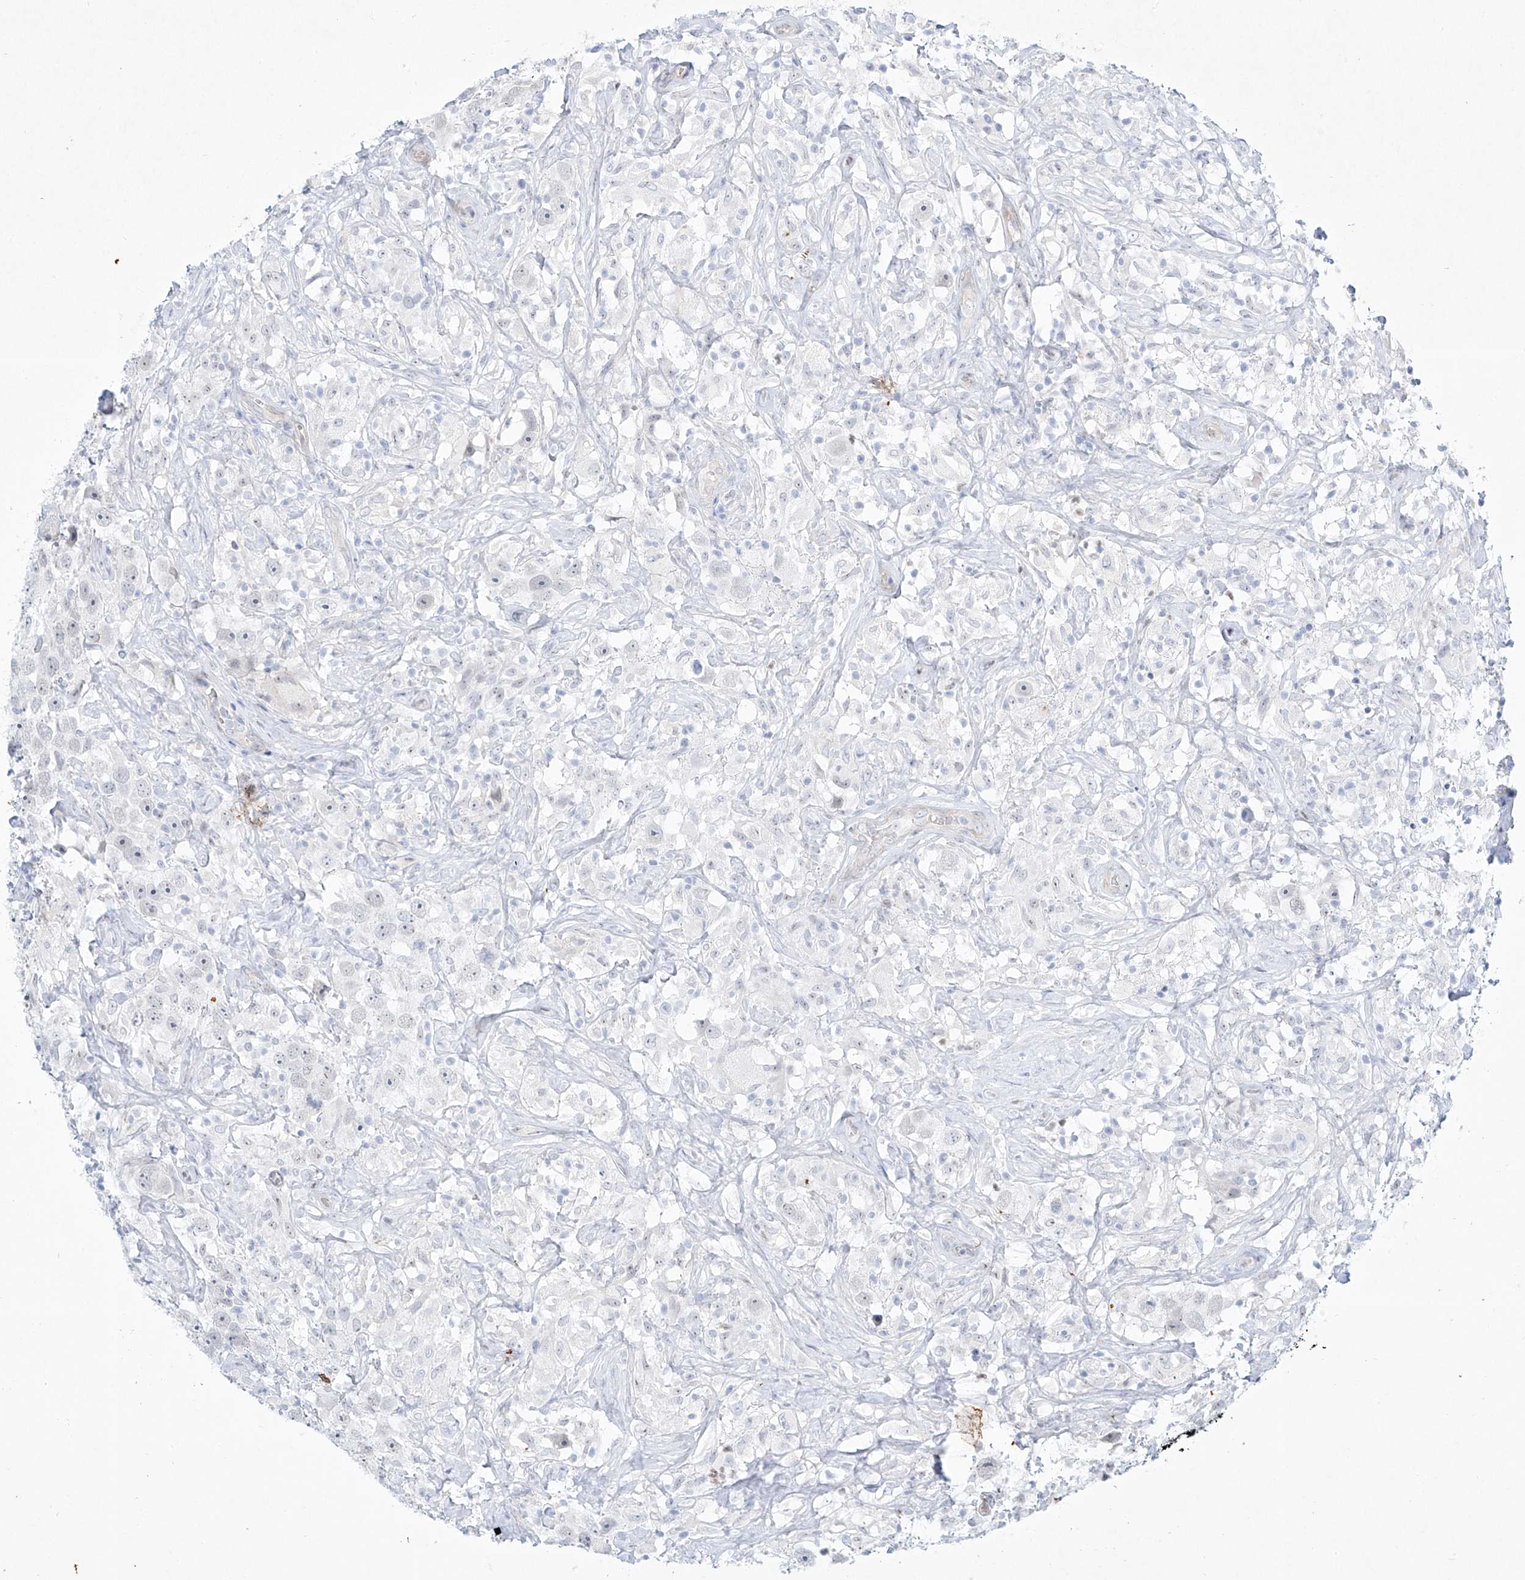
{"staining": {"intensity": "negative", "quantity": "none", "location": "none"}, "tissue": "testis cancer", "cell_type": "Tumor cells", "image_type": "cancer", "snomed": [{"axis": "morphology", "description": "Seminoma, NOS"}, {"axis": "topography", "description": "Testis"}], "caption": "Testis seminoma was stained to show a protein in brown. There is no significant expression in tumor cells. (Stains: DAB immunohistochemistry with hematoxylin counter stain, Microscopy: brightfield microscopy at high magnification).", "gene": "REEP2", "patient": {"sex": "male", "age": 49}}